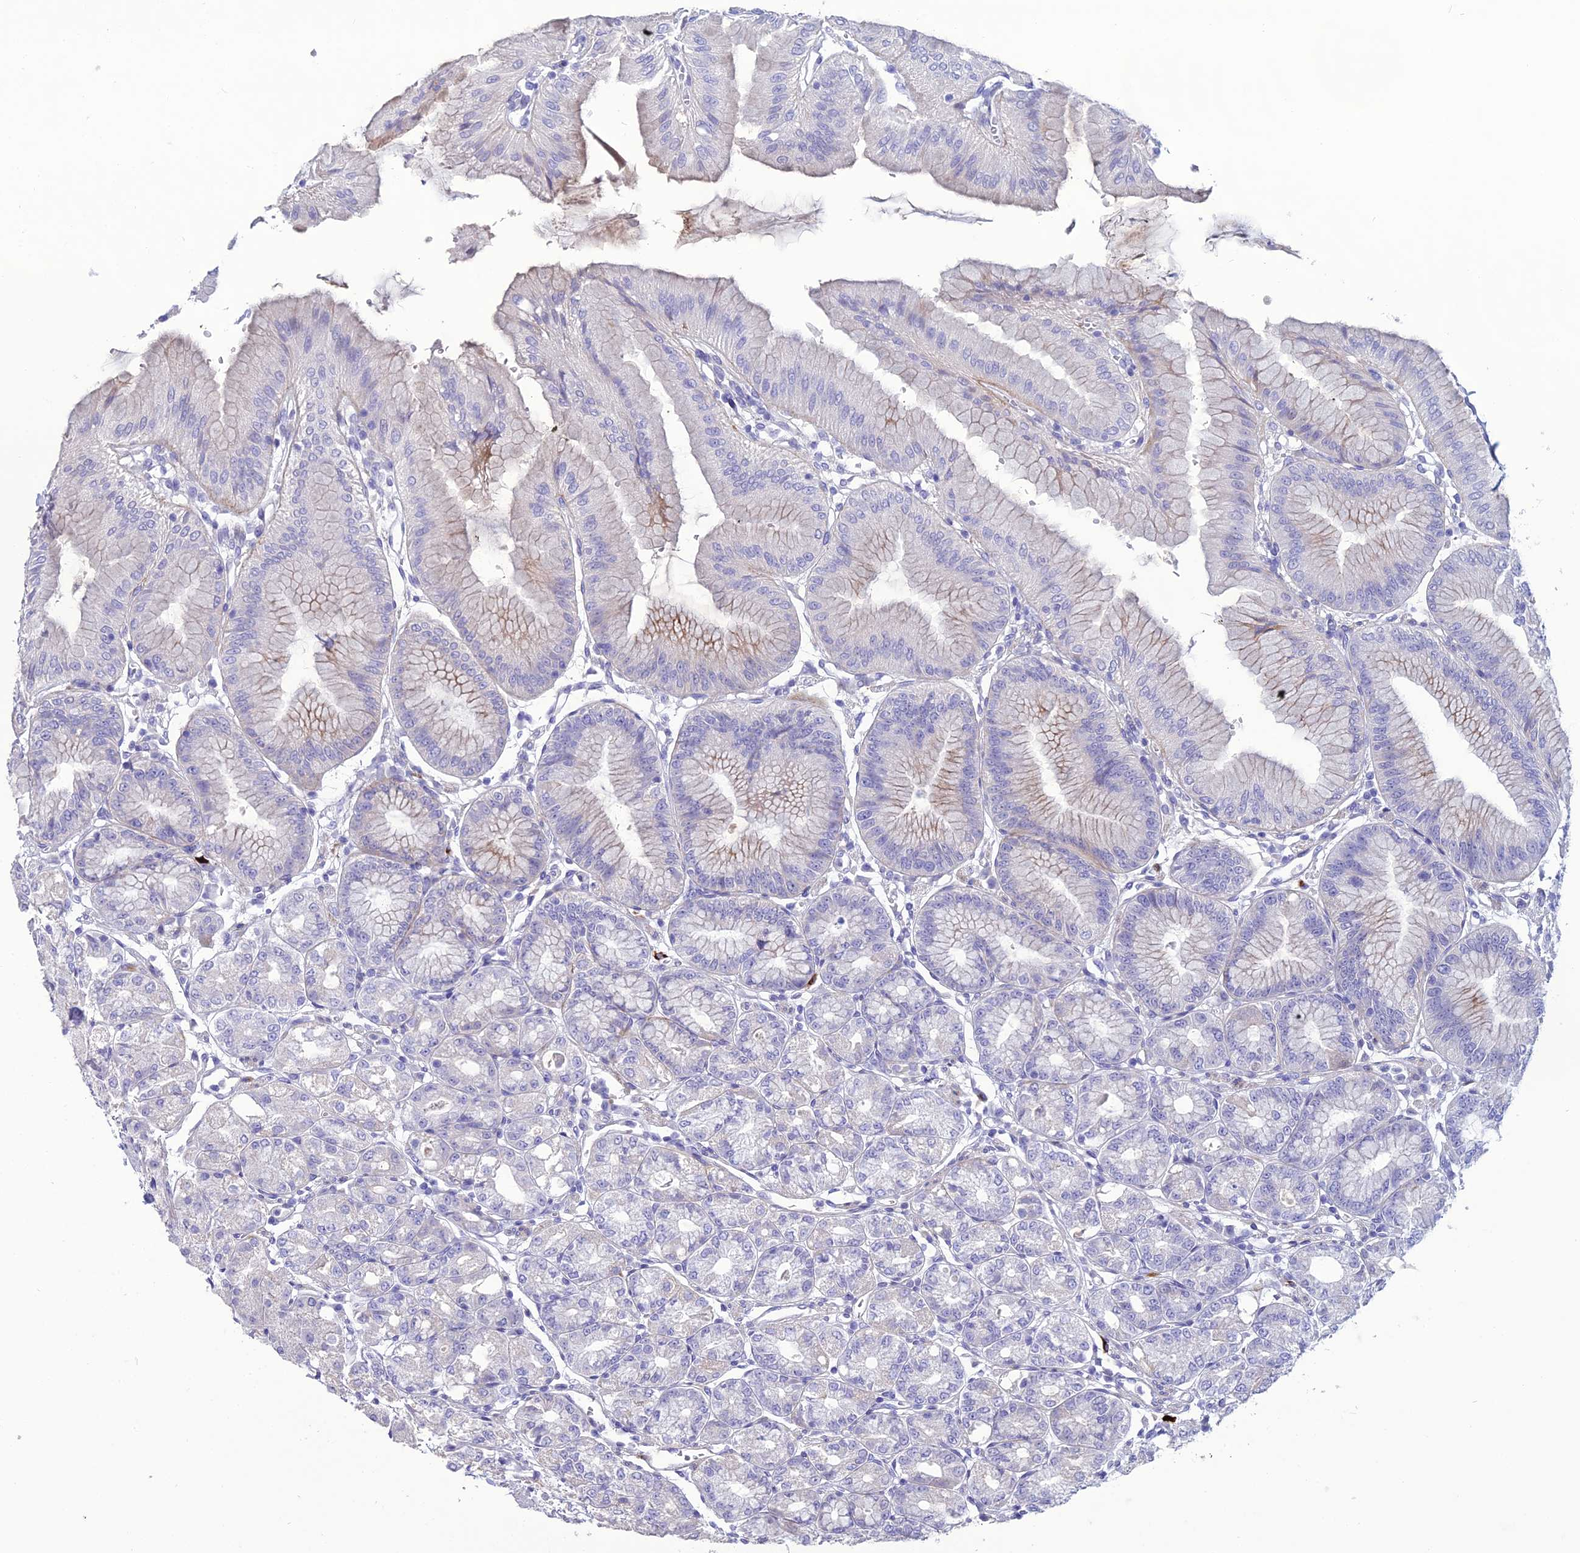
{"staining": {"intensity": "weak", "quantity": "<25%", "location": "cytoplasmic/membranous"}, "tissue": "stomach", "cell_type": "Glandular cells", "image_type": "normal", "snomed": [{"axis": "morphology", "description": "Normal tissue, NOS"}, {"axis": "topography", "description": "Stomach, lower"}], "caption": "Immunohistochemical staining of unremarkable human stomach shows no significant positivity in glandular cells.", "gene": "OR56B1", "patient": {"sex": "male", "age": 71}}